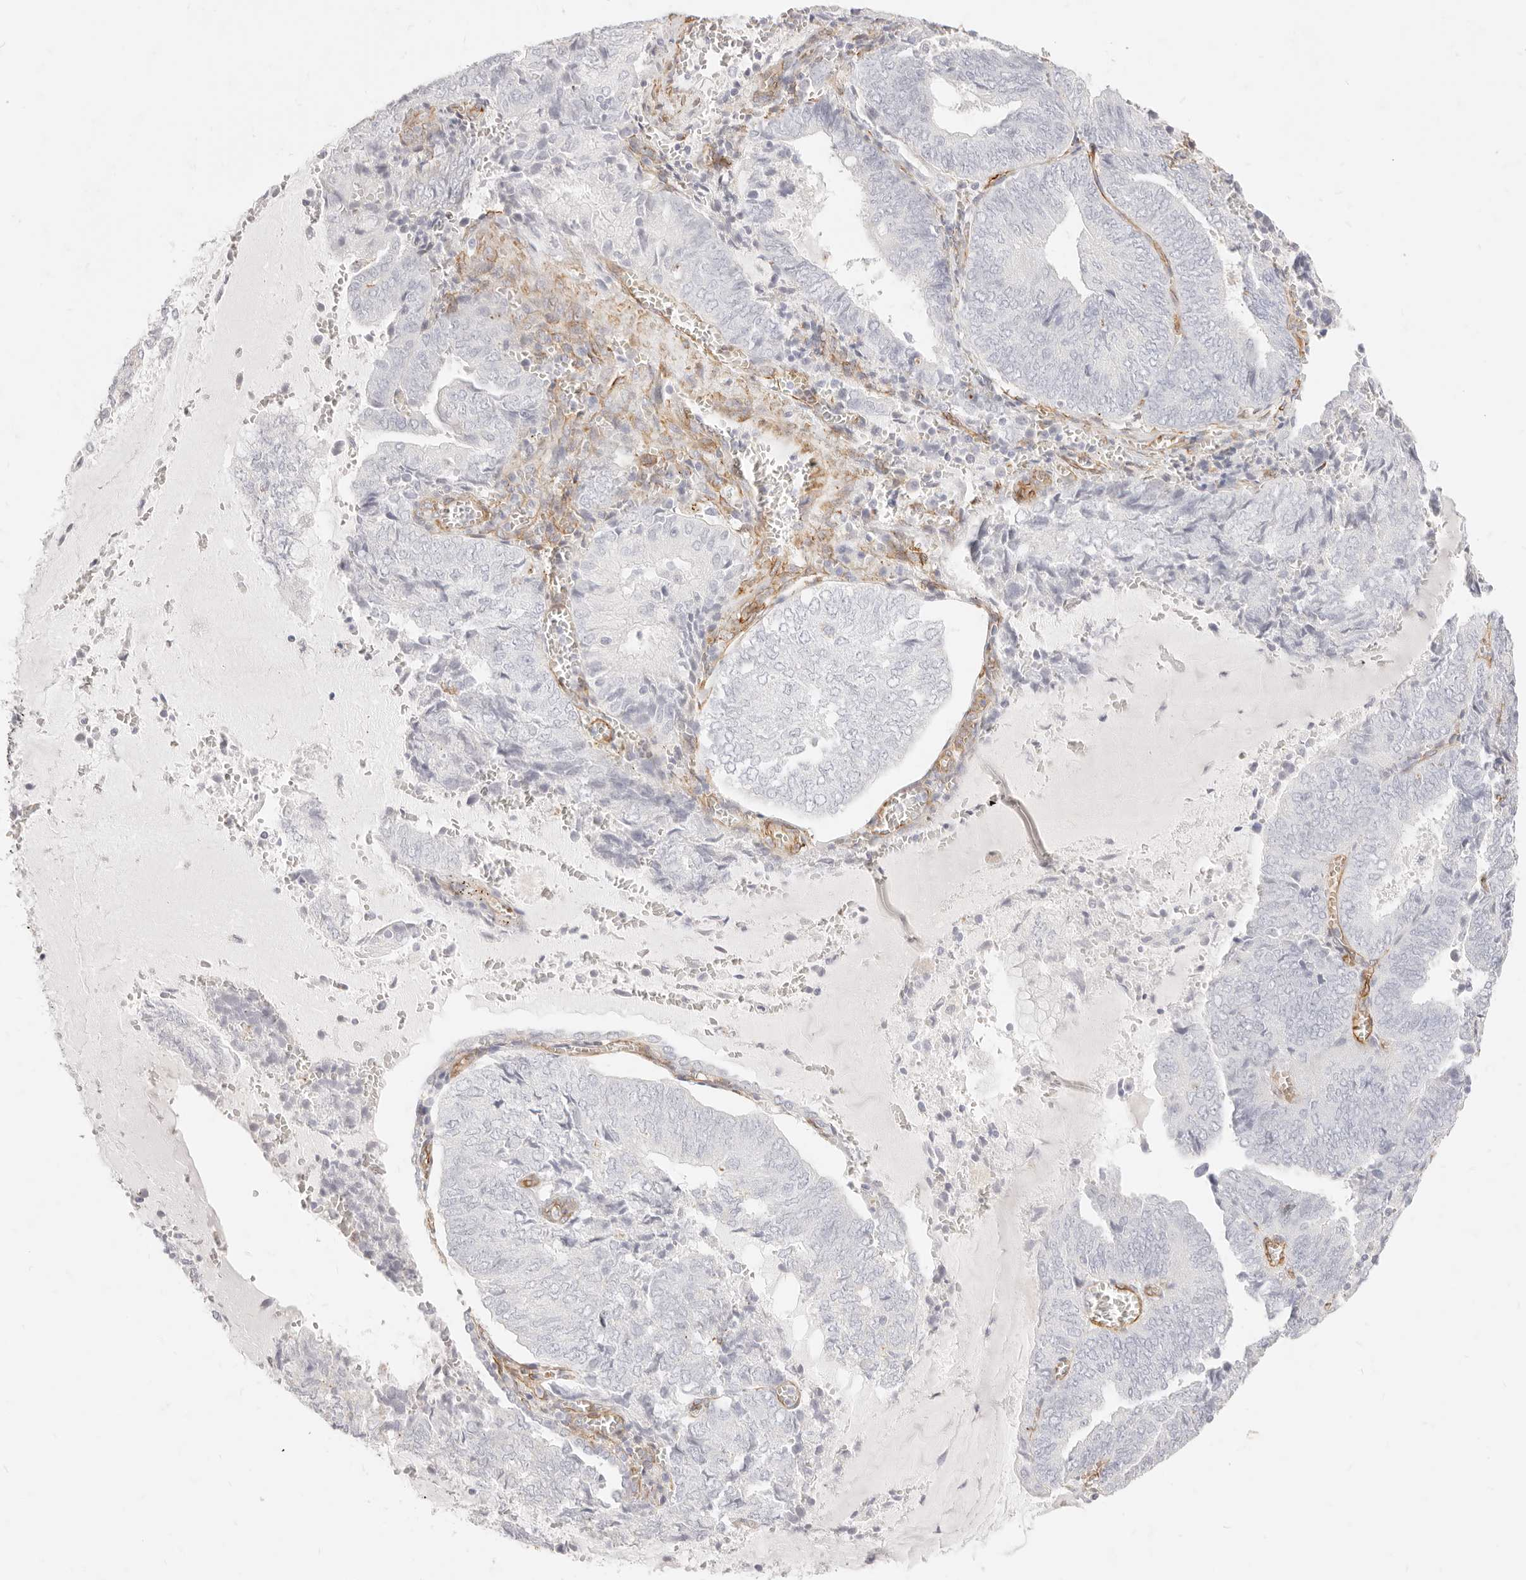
{"staining": {"intensity": "negative", "quantity": "none", "location": "none"}, "tissue": "endometrial cancer", "cell_type": "Tumor cells", "image_type": "cancer", "snomed": [{"axis": "morphology", "description": "Adenocarcinoma, NOS"}, {"axis": "topography", "description": "Endometrium"}], "caption": "Histopathology image shows no protein expression in tumor cells of endometrial cancer tissue.", "gene": "NUS1", "patient": {"sex": "female", "age": 81}}